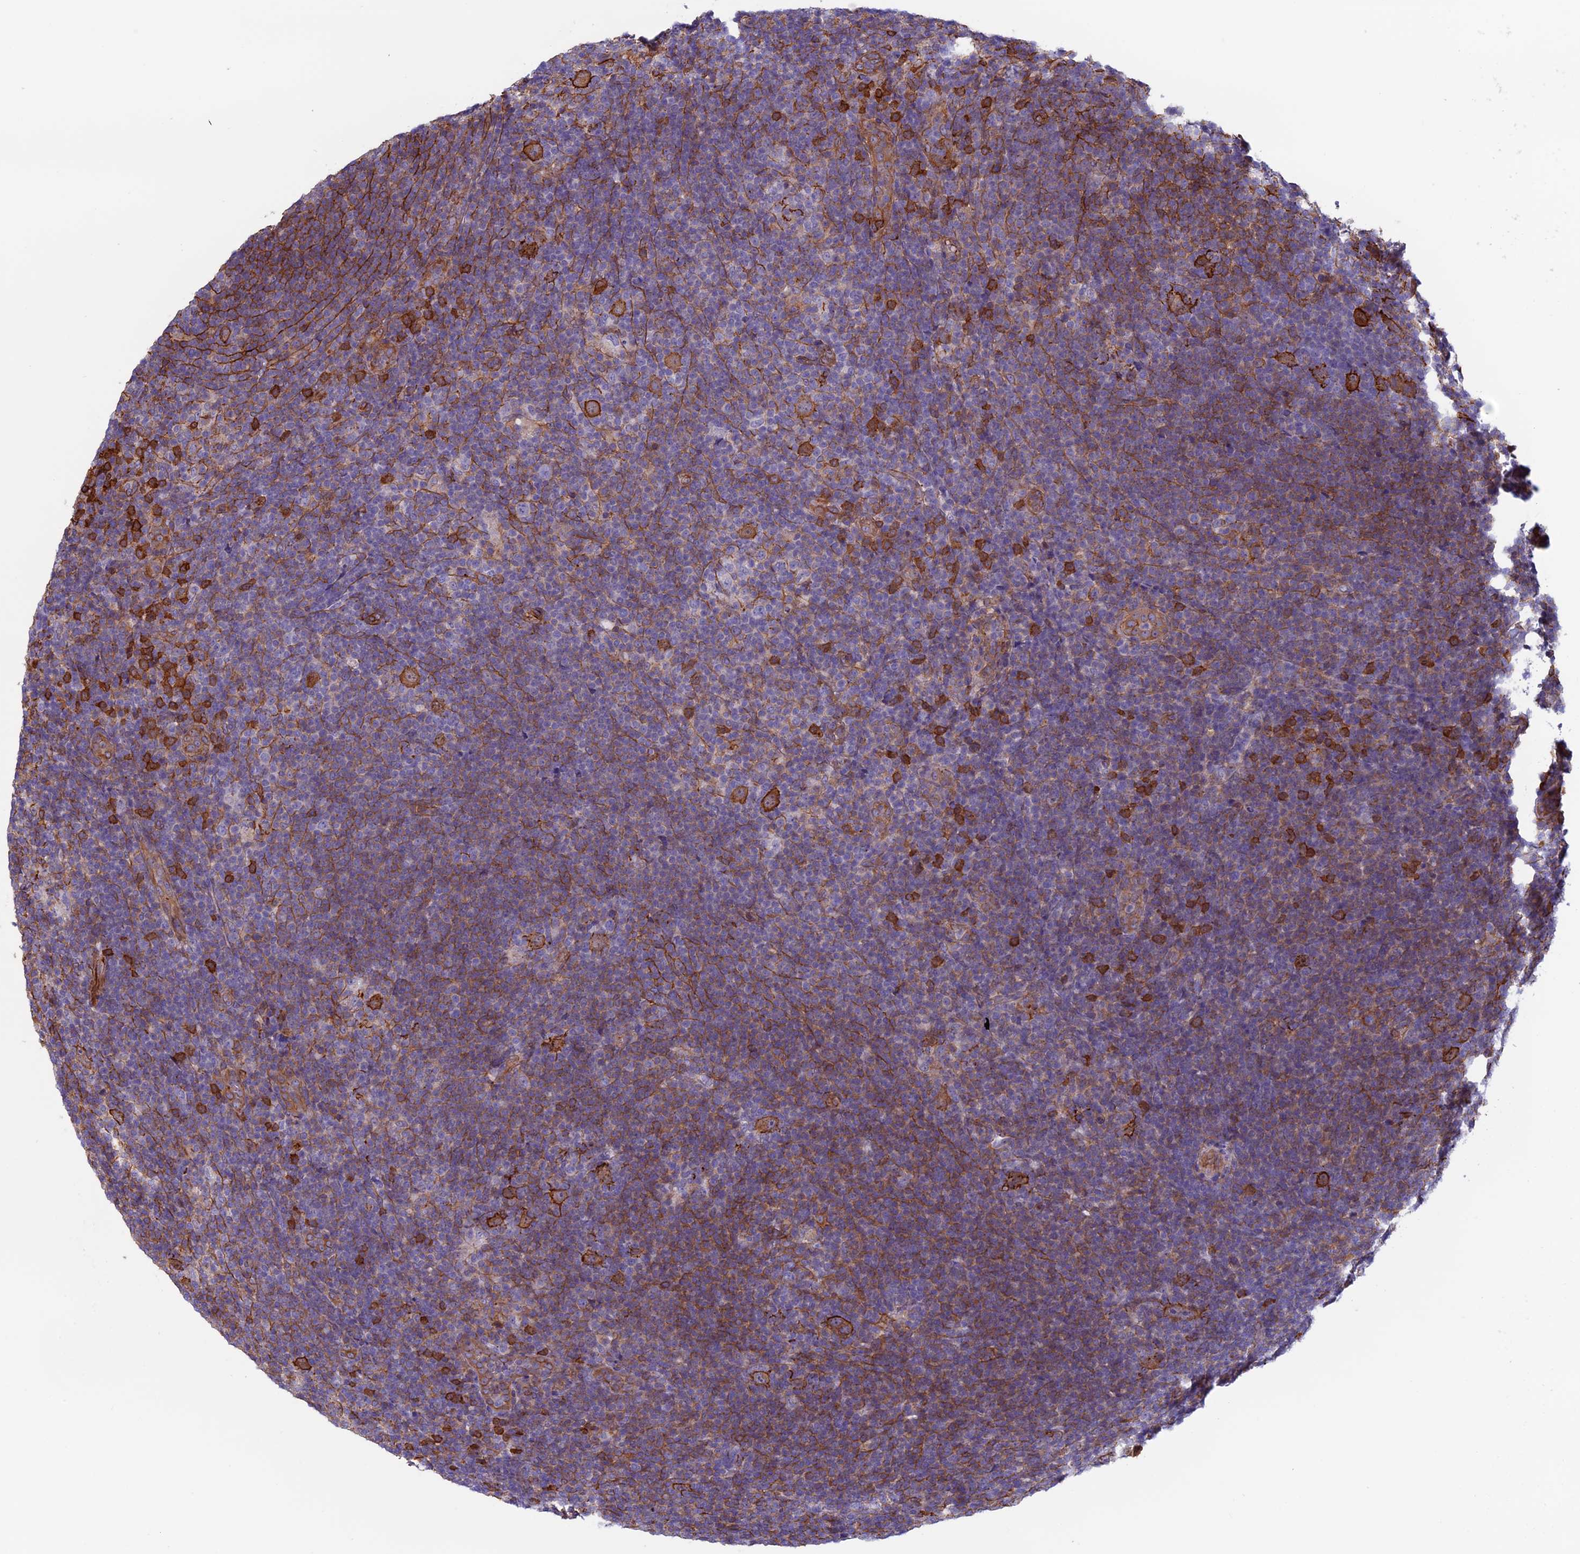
{"staining": {"intensity": "strong", "quantity": ">75%", "location": "cytoplasmic/membranous"}, "tissue": "lymphoma", "cell_type": "Tumor cells", "image_type": "cancer", "snomed": [{"axis": "morphology", "description": "Hodgkin's disease, NOS"}, {"axis": "topography", "description": "Lymph node"}], "caption": "There is high levels of strong cytoplasmic/membranous expression in tumor cells of lymphoma, as demonstrated by immunohistochemical staining (brown color).", "gene": "ANGPTL2", "patient": {"sex": "female", "age": 57}}